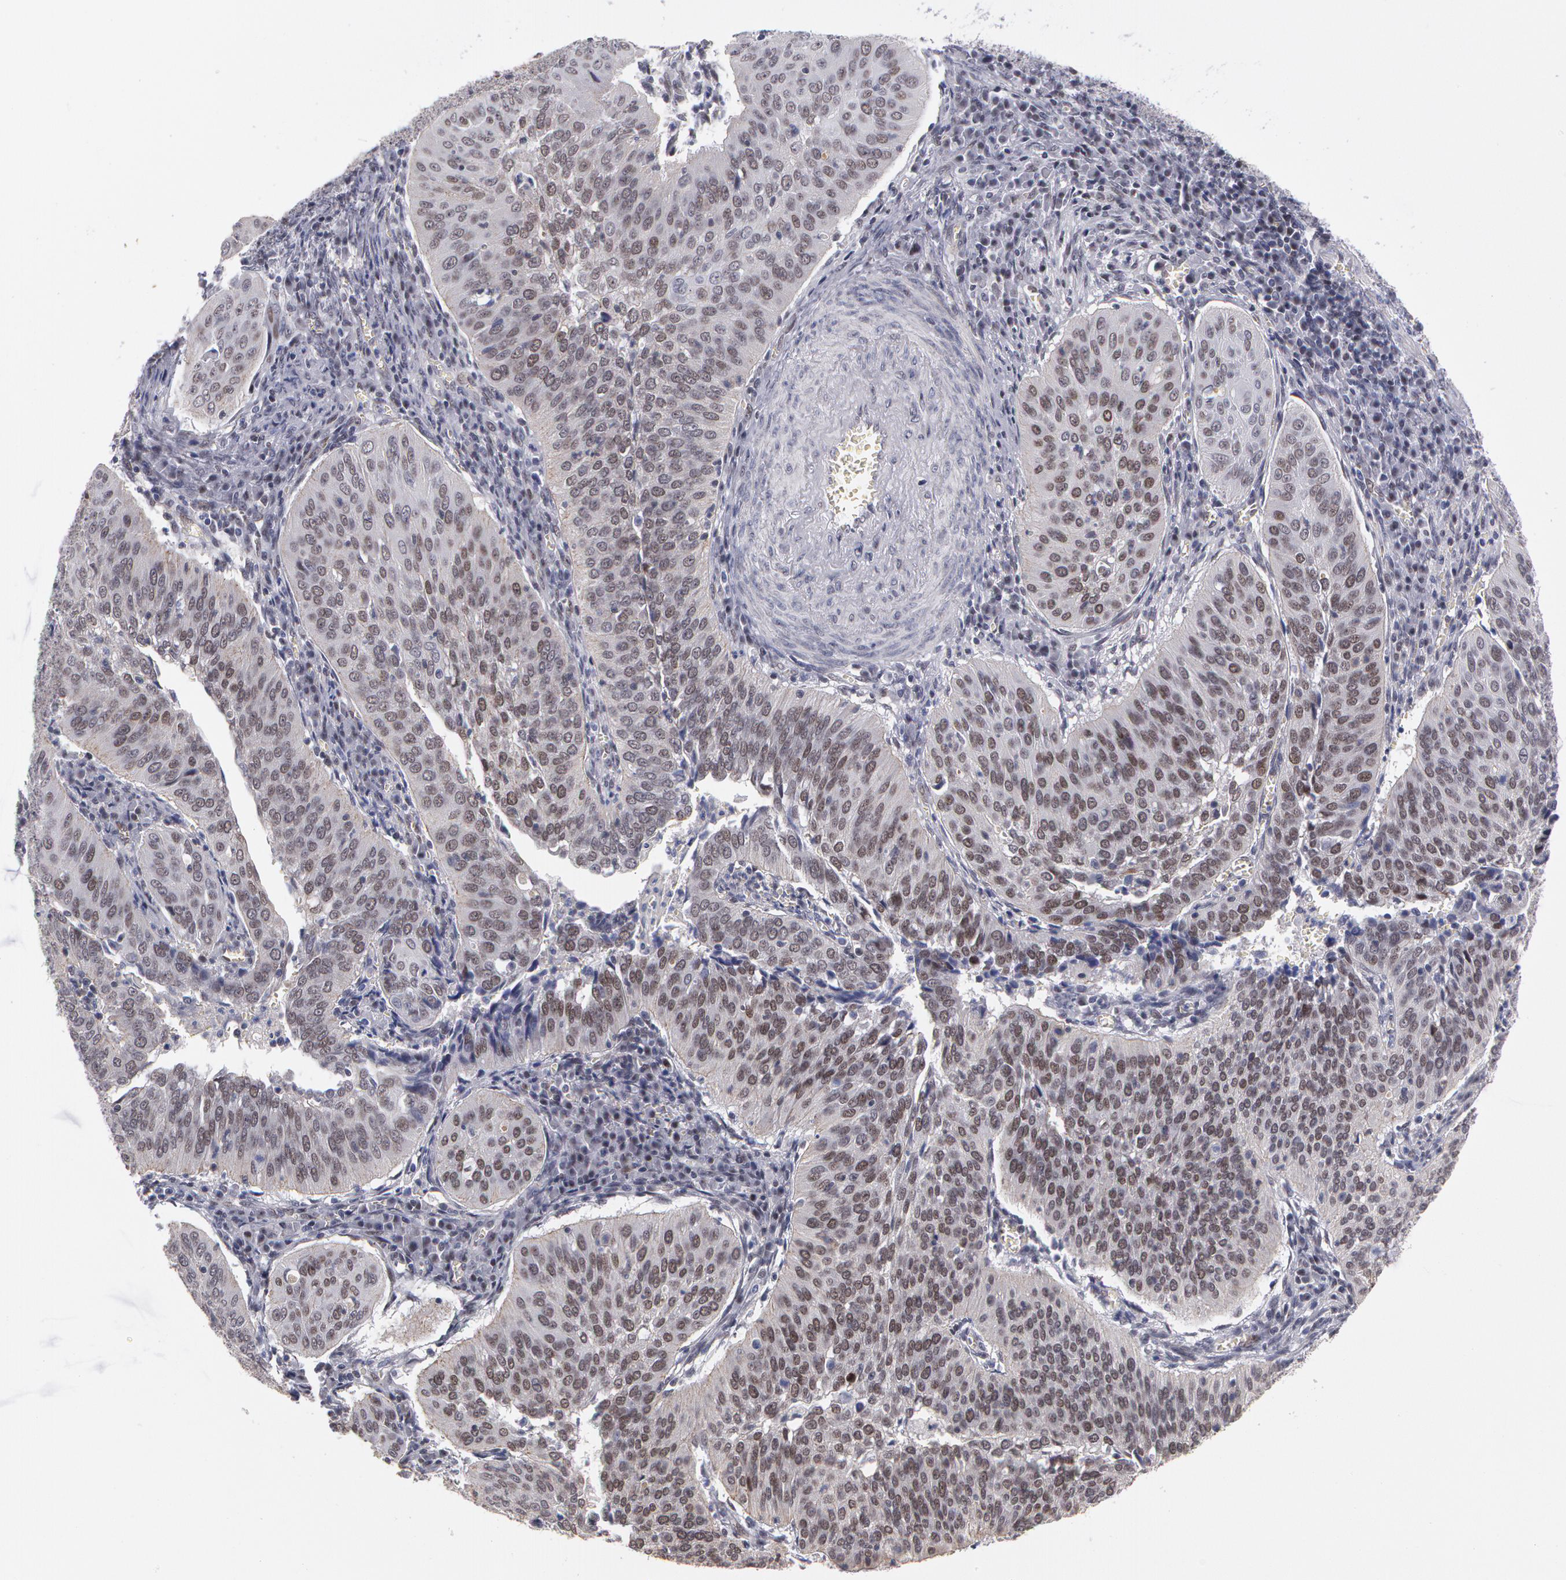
{"staining": {"intensity": "weak", "quantity": "<25%", "location": "nuclear"}, "tissue": "cervical cancer", "cell_type": "Tumor cells", "image_type": "cancer", "snomed": [{"axis": "morphology", "description": "Squamous cell carcinoma, NOS"}, {"axis": "topography", "description": "Cervix"}], "caption": "Immunohistochemical staining of cervical cancer displays no significant staining in tumor cells.", "gene": "PRICKLE1", "patient": {"sex": "female", "age": 39}}